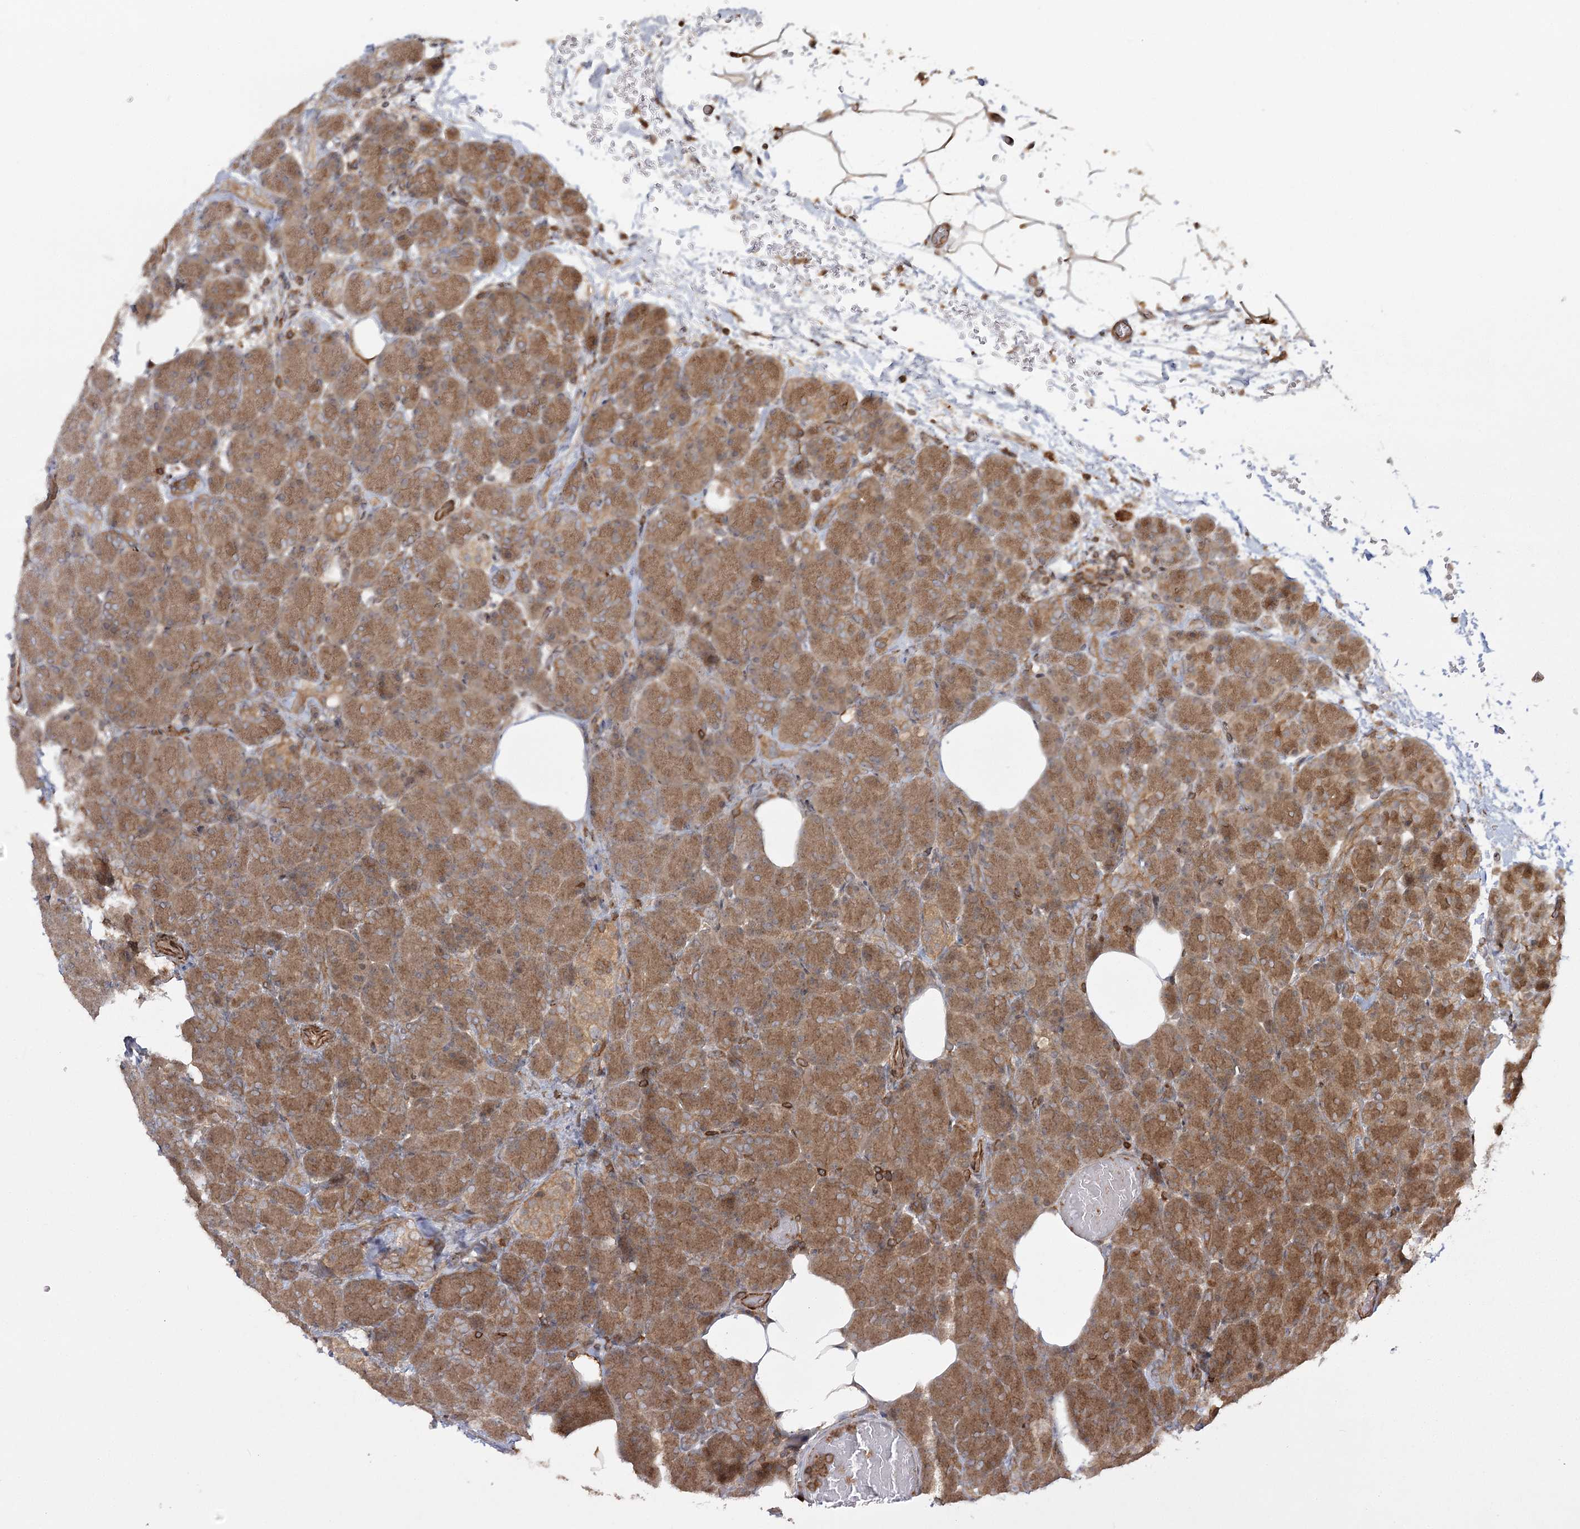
{"staining": {"intensity": "moderate", "quantity": ">75%", "location": "cytoplasmic/membranous"}, "tissue": "pancreas", "cell_type": "Exocrine glandular cells", "image_type": "normal", "snomed": [{"axis": "morphology", "description": "Normal tissue, NOS"}, {"axis": "topography", "description": "Pancreas"}], "caption": "Normal pancreas demonstrates moderate cytoplasmic/membranous staining in approximately >75% of exocrine glandular cells, visualized by immunohistochemistry.", "gene": "MDFIC", "patient": {"sex": "female", "age": 43}}